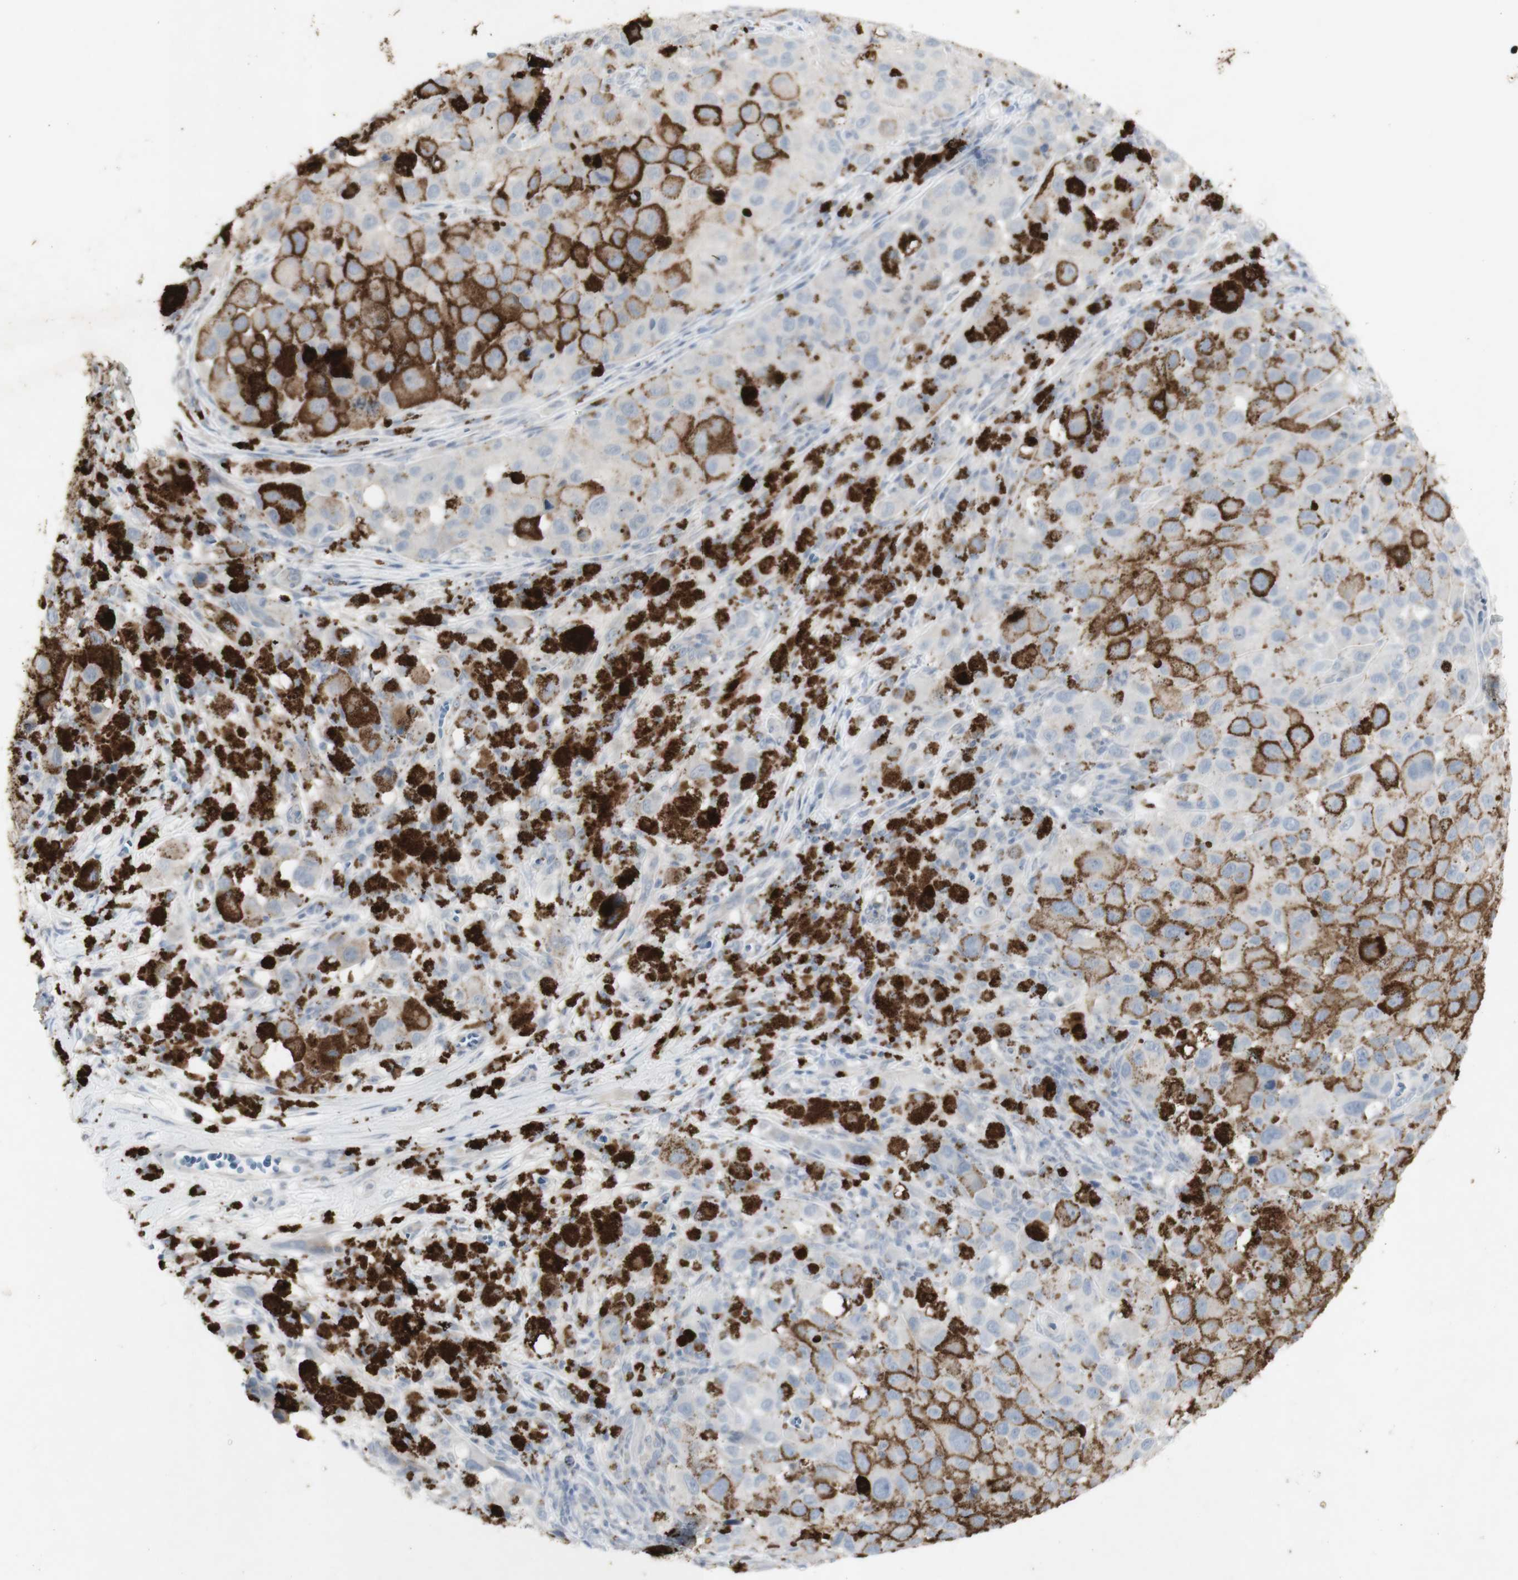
{"staining": {"intensity": "negative", "quantity": "none", "location": "none"}, "tissue": "melanoma", "cell_type": "Tumor cells", "image_type": "cancer", "snomed": [{"axis": "morphology", "description": "Malignant melanoma, NOS"}, {"axis": "topography", "description": "Skin"}], "caption": "Immunohistochemical staining of melanoma shows no significant staining in tumor cells.", "gene": "INS", "patient": {"sex": "male", "age": 96}}